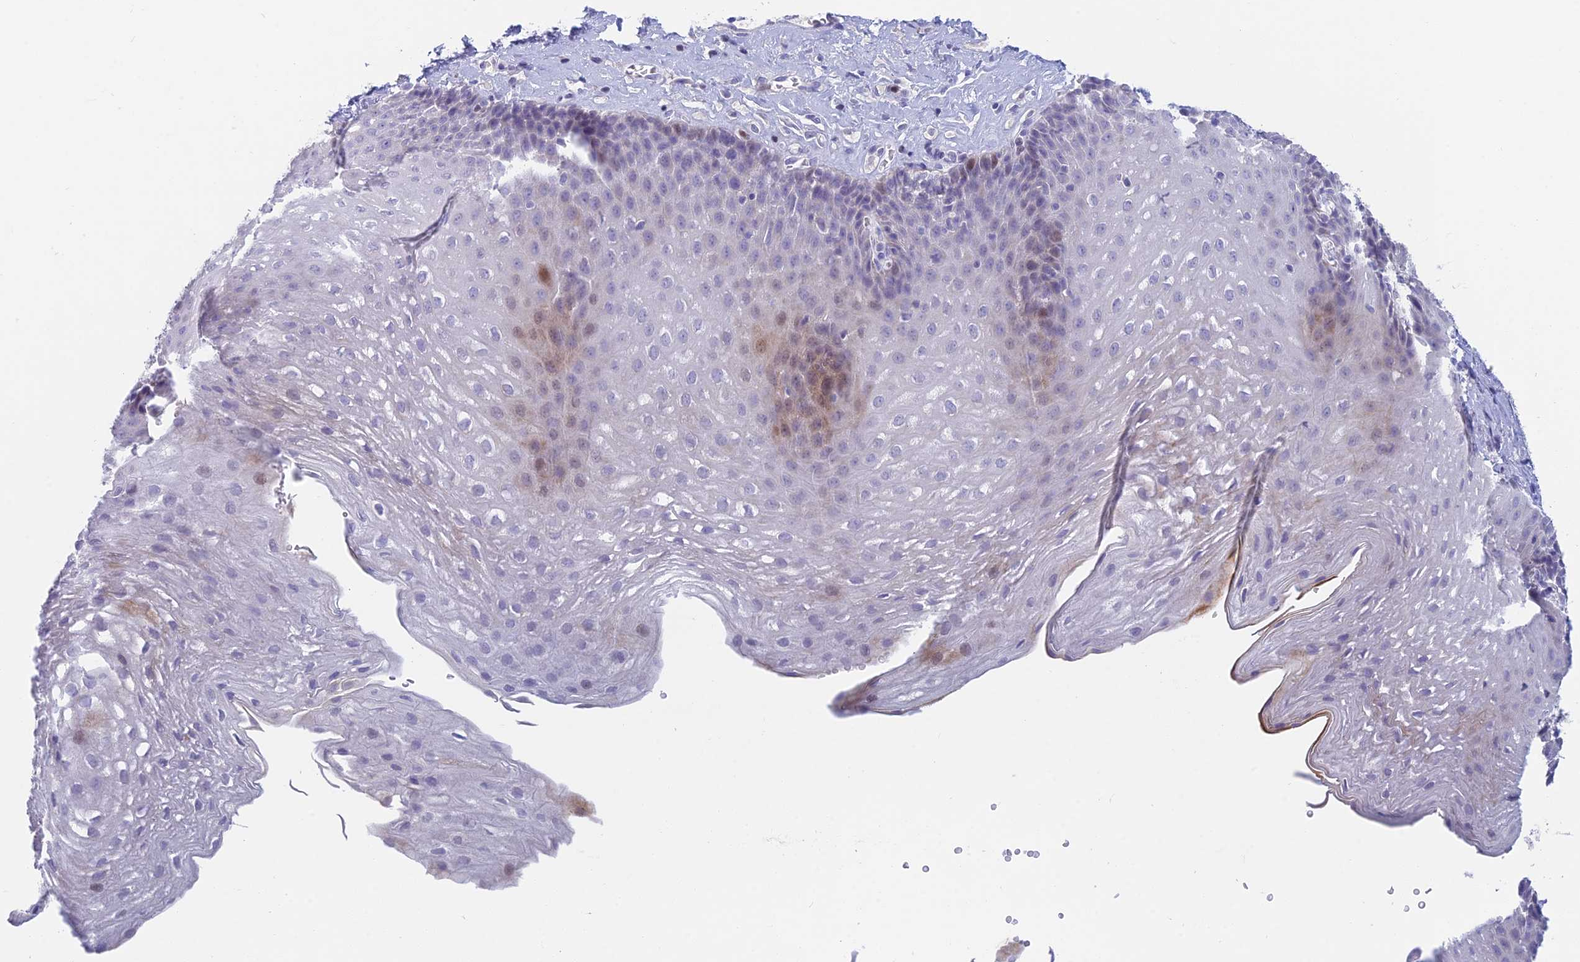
{"staining": {"intensity": "weak", "quantity": "<25%", "location": "cytoplasmic/membranous,nuclear"}, "tissue": "esophagus", "cell_type": "Squamous epithelial cells", "image_type": "normal", "snomed": [{"axis": "morphology", "description": "Normal tissue, NOS"}, {"axis": "topography", "description": "Esophagus"}], "caption": "Immunohistochemistry photomicrograph of normal human esophagus stained for a protein (brown), which demonstrates no positivity in squamous epithelial cells.", "gene": "REXO5", "patient": {"sex": "female", "age": 66}}